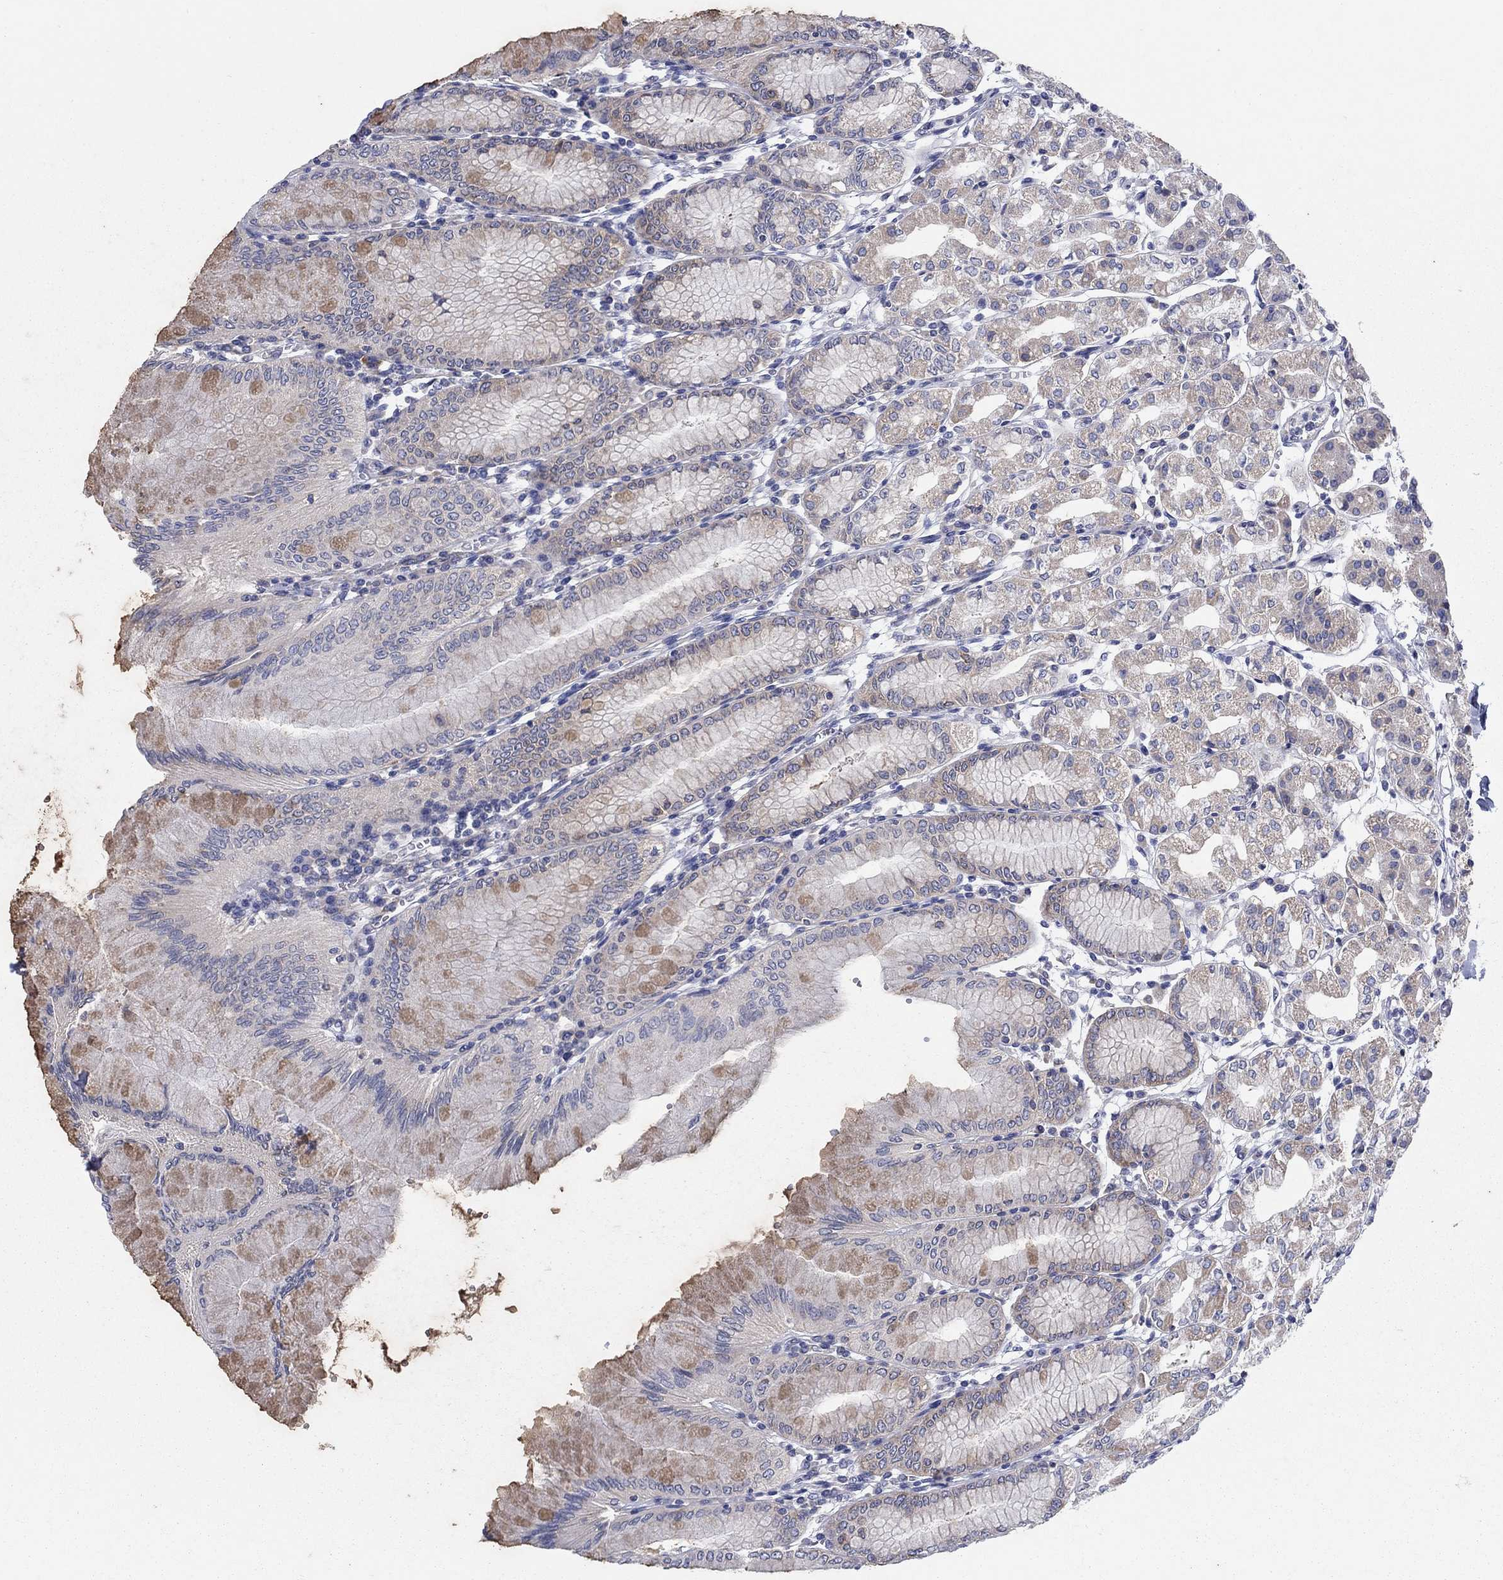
{"staining": {"intensity": "moderate", "quantity": "<25%", "location": "cytoplasmic/membranous"}, "tissue": "stomach", "cell_type": "Glandular cells", "image_type": "normal", "snomed": [{"axis": "morphology", "description": "Normal tissue, NOS"}, {"axis": "topography", "description": "Skeletal muscle"}, {"axis": "topography", "description": "Stomach"}], "caption": "Glandular cells show low levels of moderate cytoplasmic/membranous positivity in approximately <25% of cells in unremarkable human stomach. (DAB (3,3'-diaminobenzidine) IHC with brightfield microscopy, high magnification).", "gene": "TMEM59", "patient": {"sex": "female", "age": 57}}